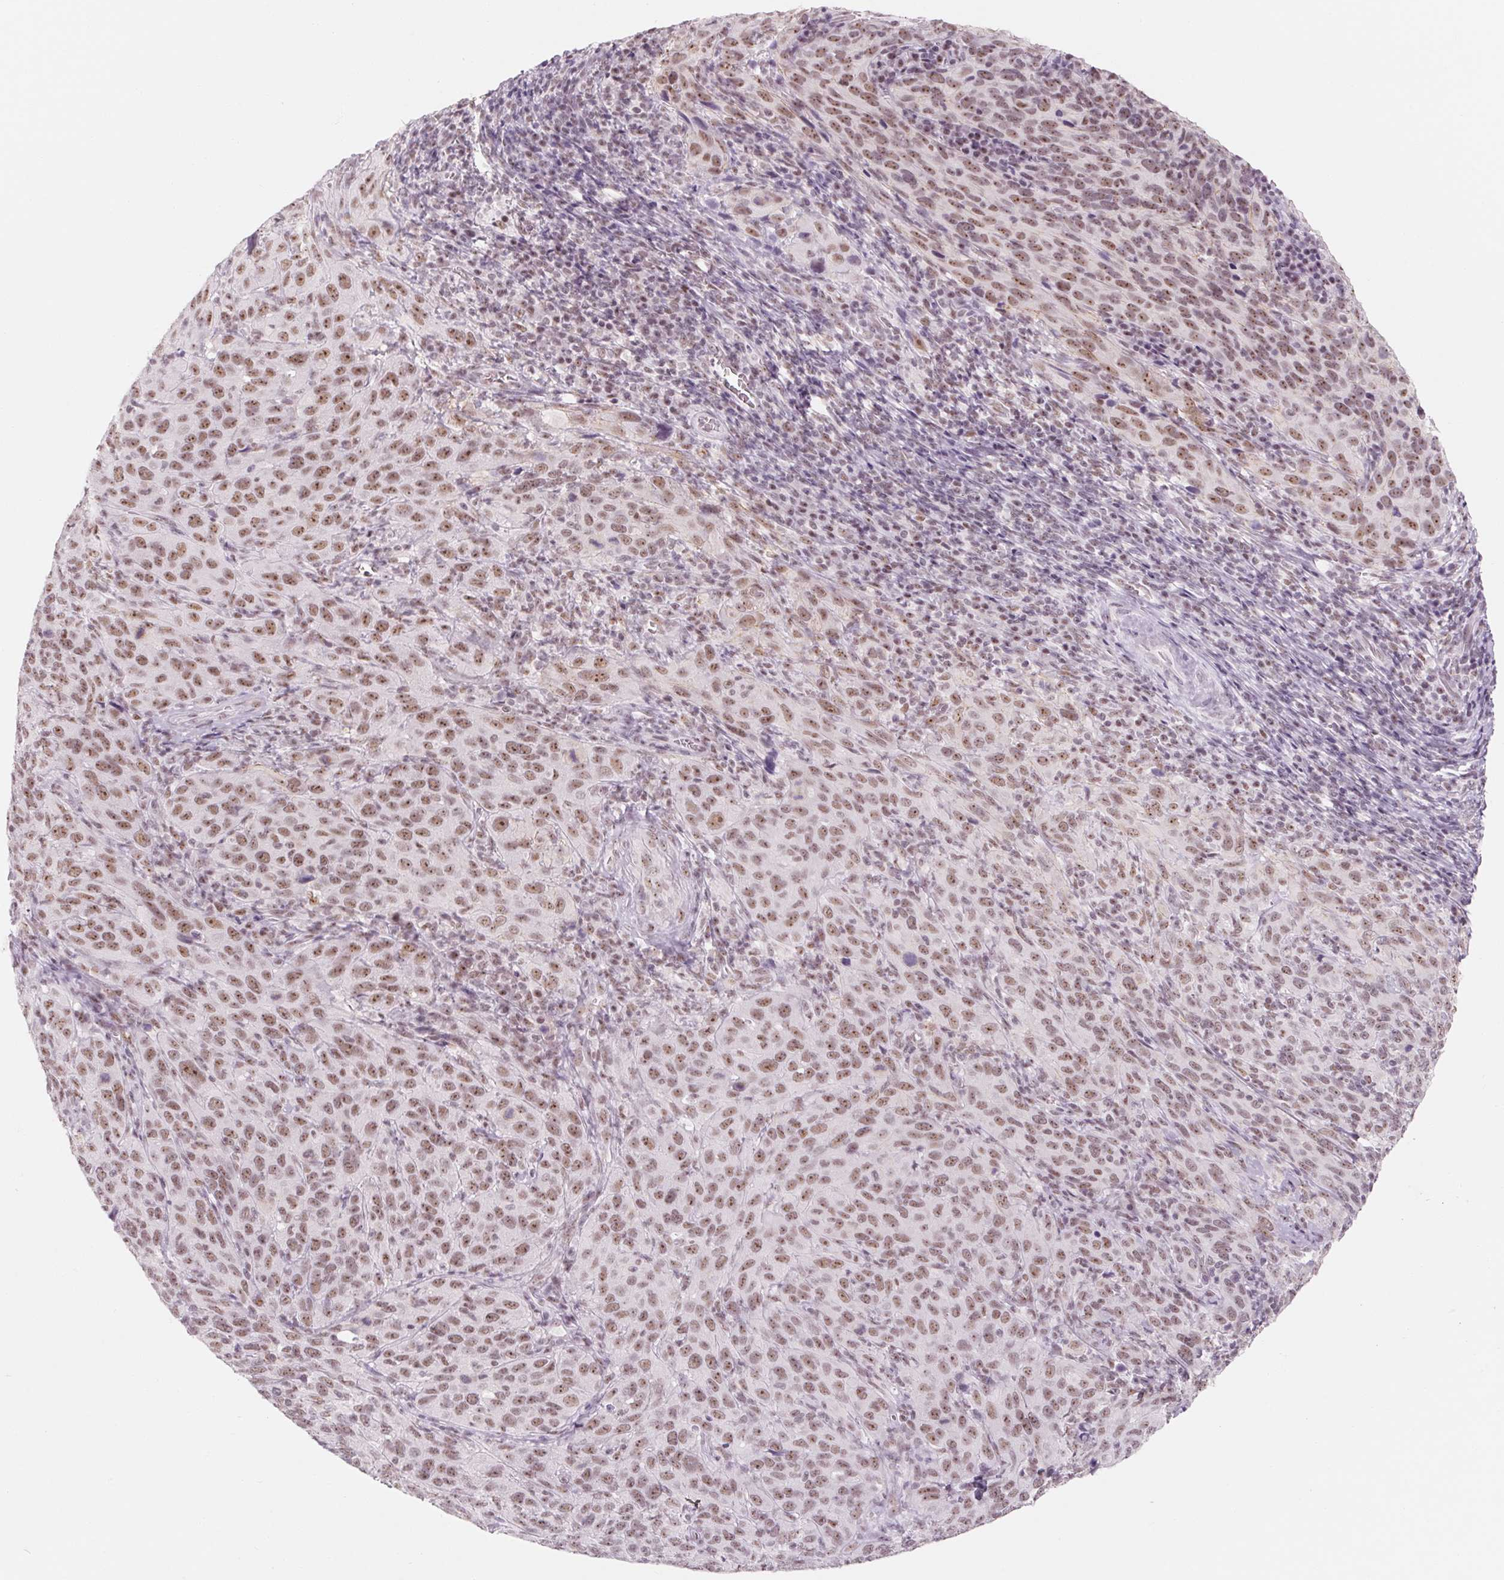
{"staining": {"intensity": "weak", "quantity": ">75%", "location": "nuclear"}, "tissue": "cervical cancer", "cell_type": "Tumor cells", "image_type": "cancer", "snomed": [{"axis": "morphology", "description": "Normal tissue, NOS"}, {"axis": "morphology", "description": "Squamous cell carcinoma, NOS"}, {"axis": "topography", "description": "Cervix"}], "caption": "This photomicrograph shows cervical squamous cell carcinoma stained with IHC to label a protein in brown. The nuclear of tumor cells show weak positivity for the protein. Nuclei are counter-stained blue.", "gene": "ZIC4", "patient": {"sex": "female", "age": 51}}